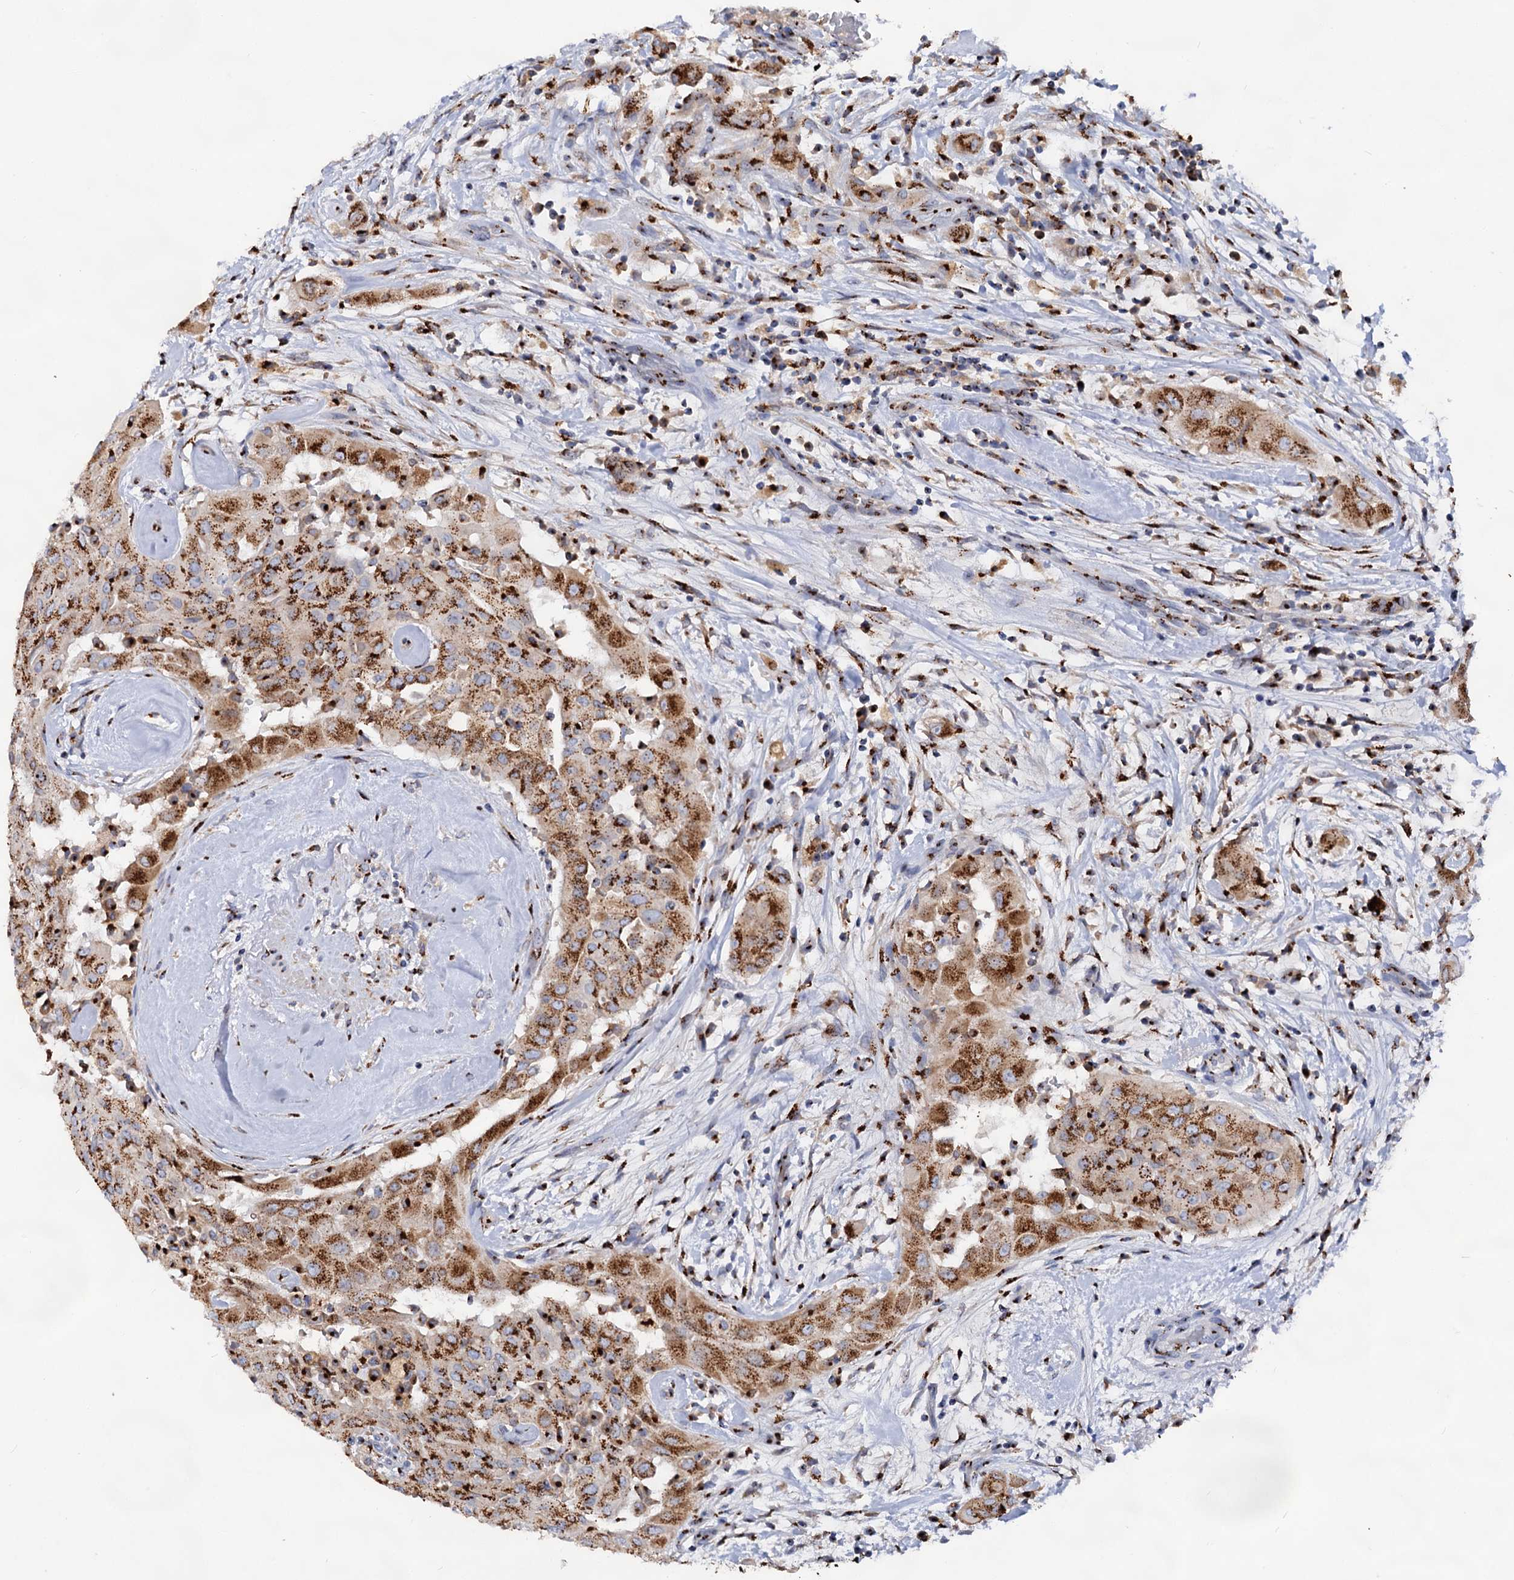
{"staining": {"intensity": "moderate", "quantity": ">75%", "location": "cytoplasmic/membranous"}, "tissue": "thyroid cancer", "cell_type": "Tumor cells", "image_type": "cancer", "snomed": [{"axis": "morphology", "description": "Papillary adenocarcinoma, NOS"}, {"axis": "topography", "description": "Thyroid gland"}], "caption": "Moderate cytoplasmic/membranous positivity for a protein is identified in about >75% of tumor cells of thyroid papillary adenocarcinoma using immunohistochemistry.", "gene": "TM9SF3", "patient": {"sex": "female", "age": 59}}